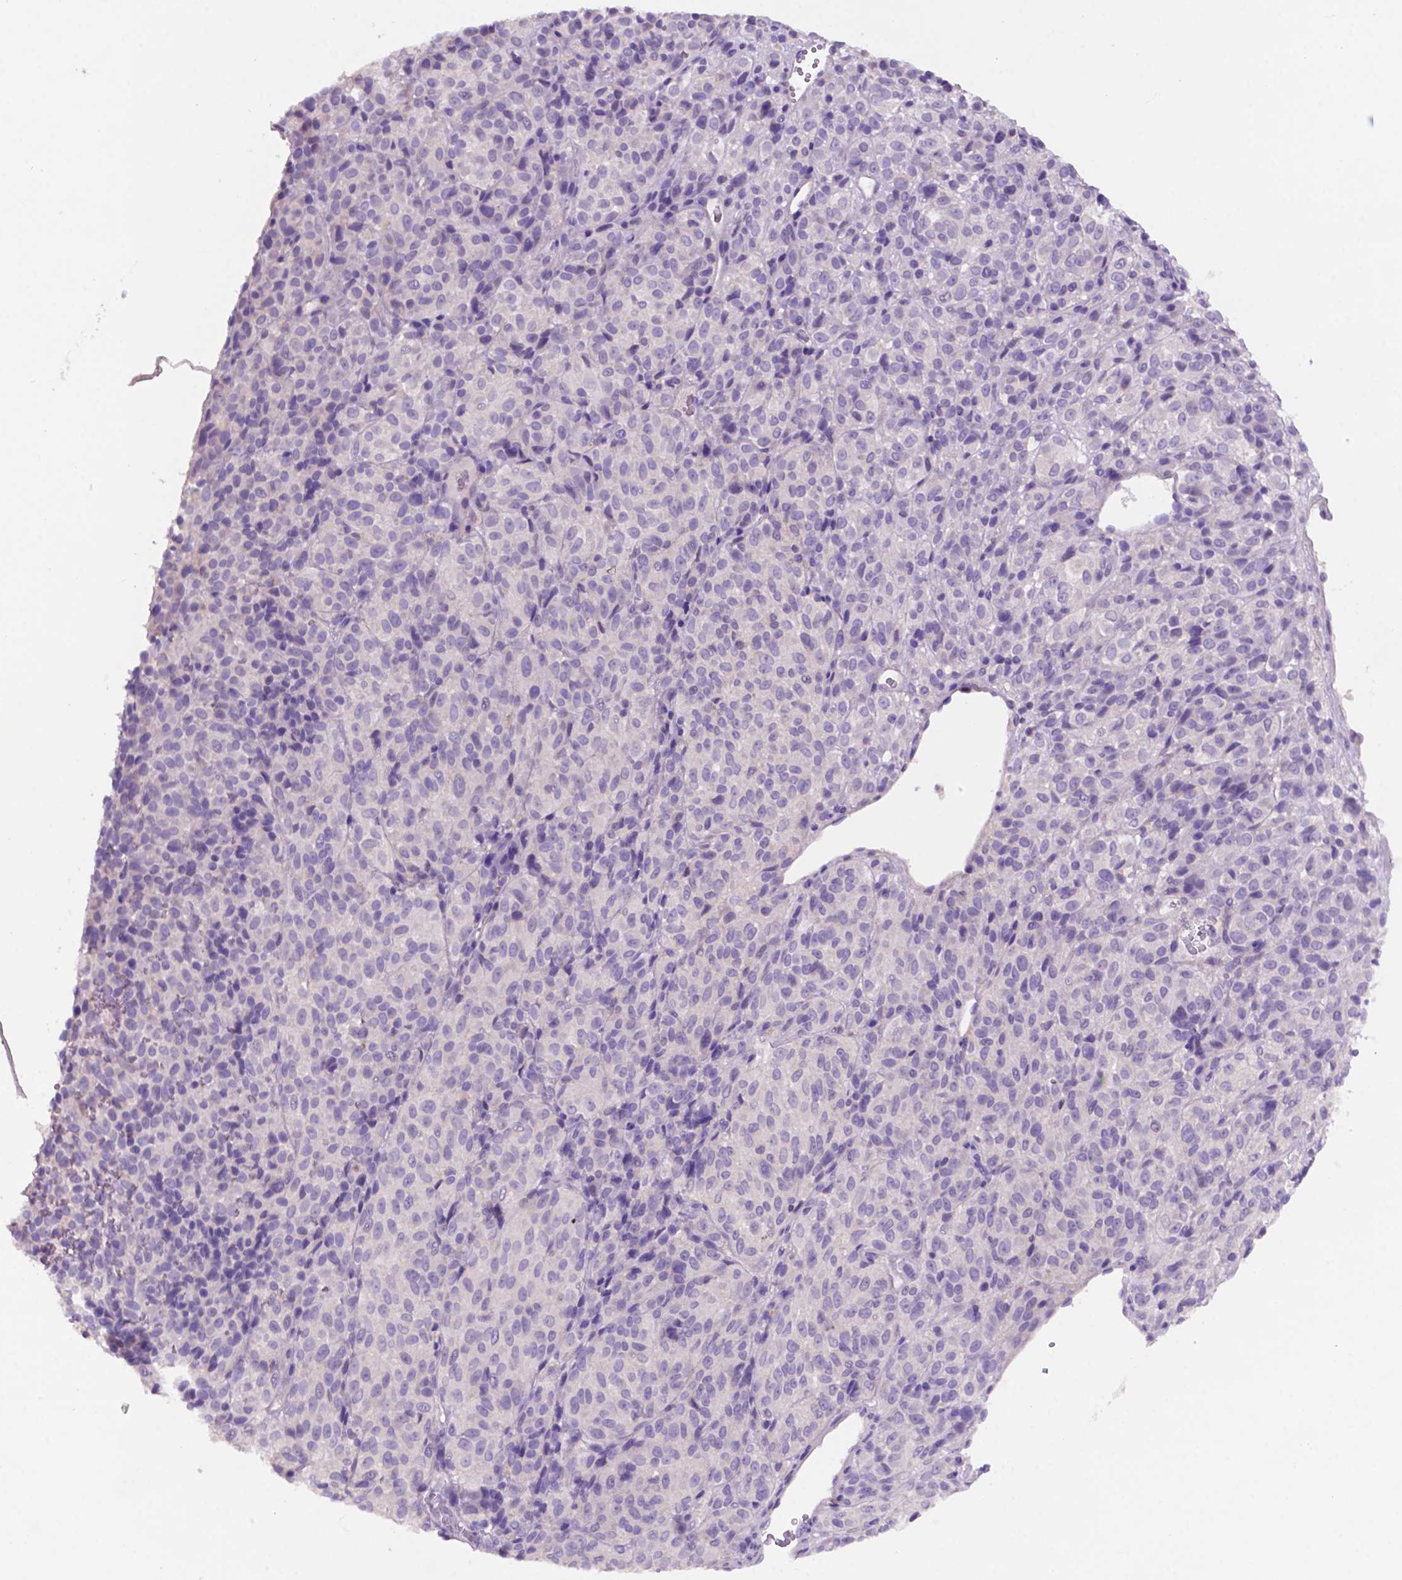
{"staining": {"intensity": "negative", "quantity": "none", "location": "none"}, "tissue": "melanoma", "cell_type": "Tumor cells", "image_type": "cancer", "snomed": [{"axis": "morphology", "description": "Malignant melanoma, Metastatic site"}, {"axis": "topography", "description": "Brain"}], "caption": "This is an immunohistochemistry micrograph of human melanoma. There is no positivity in tumor cells.", "gene": "PRPS2", "patient": {"sex": "female", "age": 56}}